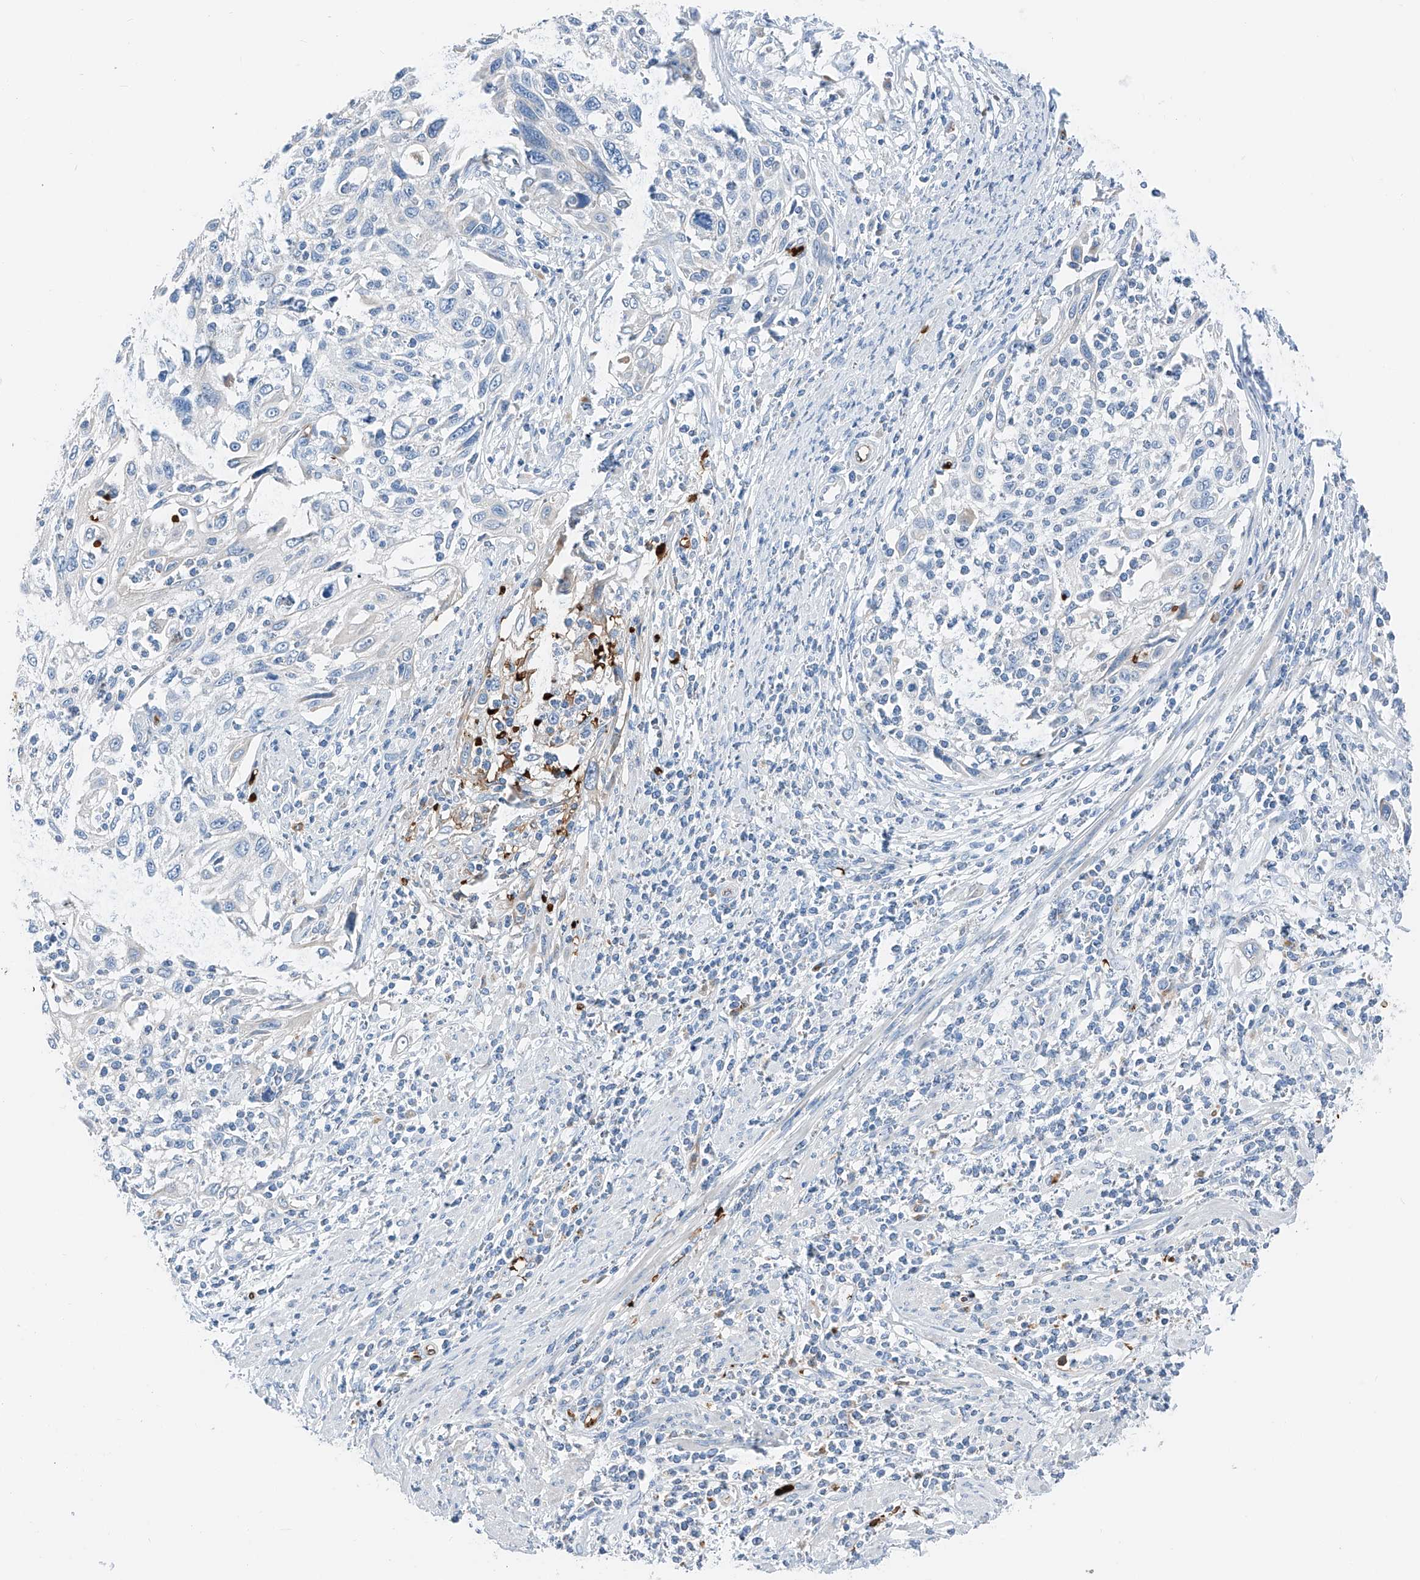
{"staining": {"intensity": "negative", "quantity": "none", "location": "none"}, "tissue": "cervical cancer", "cell_type": "Tumor cells", "image_type": "cancer", "snomed": [{"axis": "morphology", "description": "Squamous cell carcinoma, NOS"}, {"axis": "topography", "description": "Cervix"}], "caption": "Immunohistochemical staining of human cervical cancer displays no significant staining in tumor cells.", "gene": "PRSS23", "patient": {"sex": "female", "age": 70}}